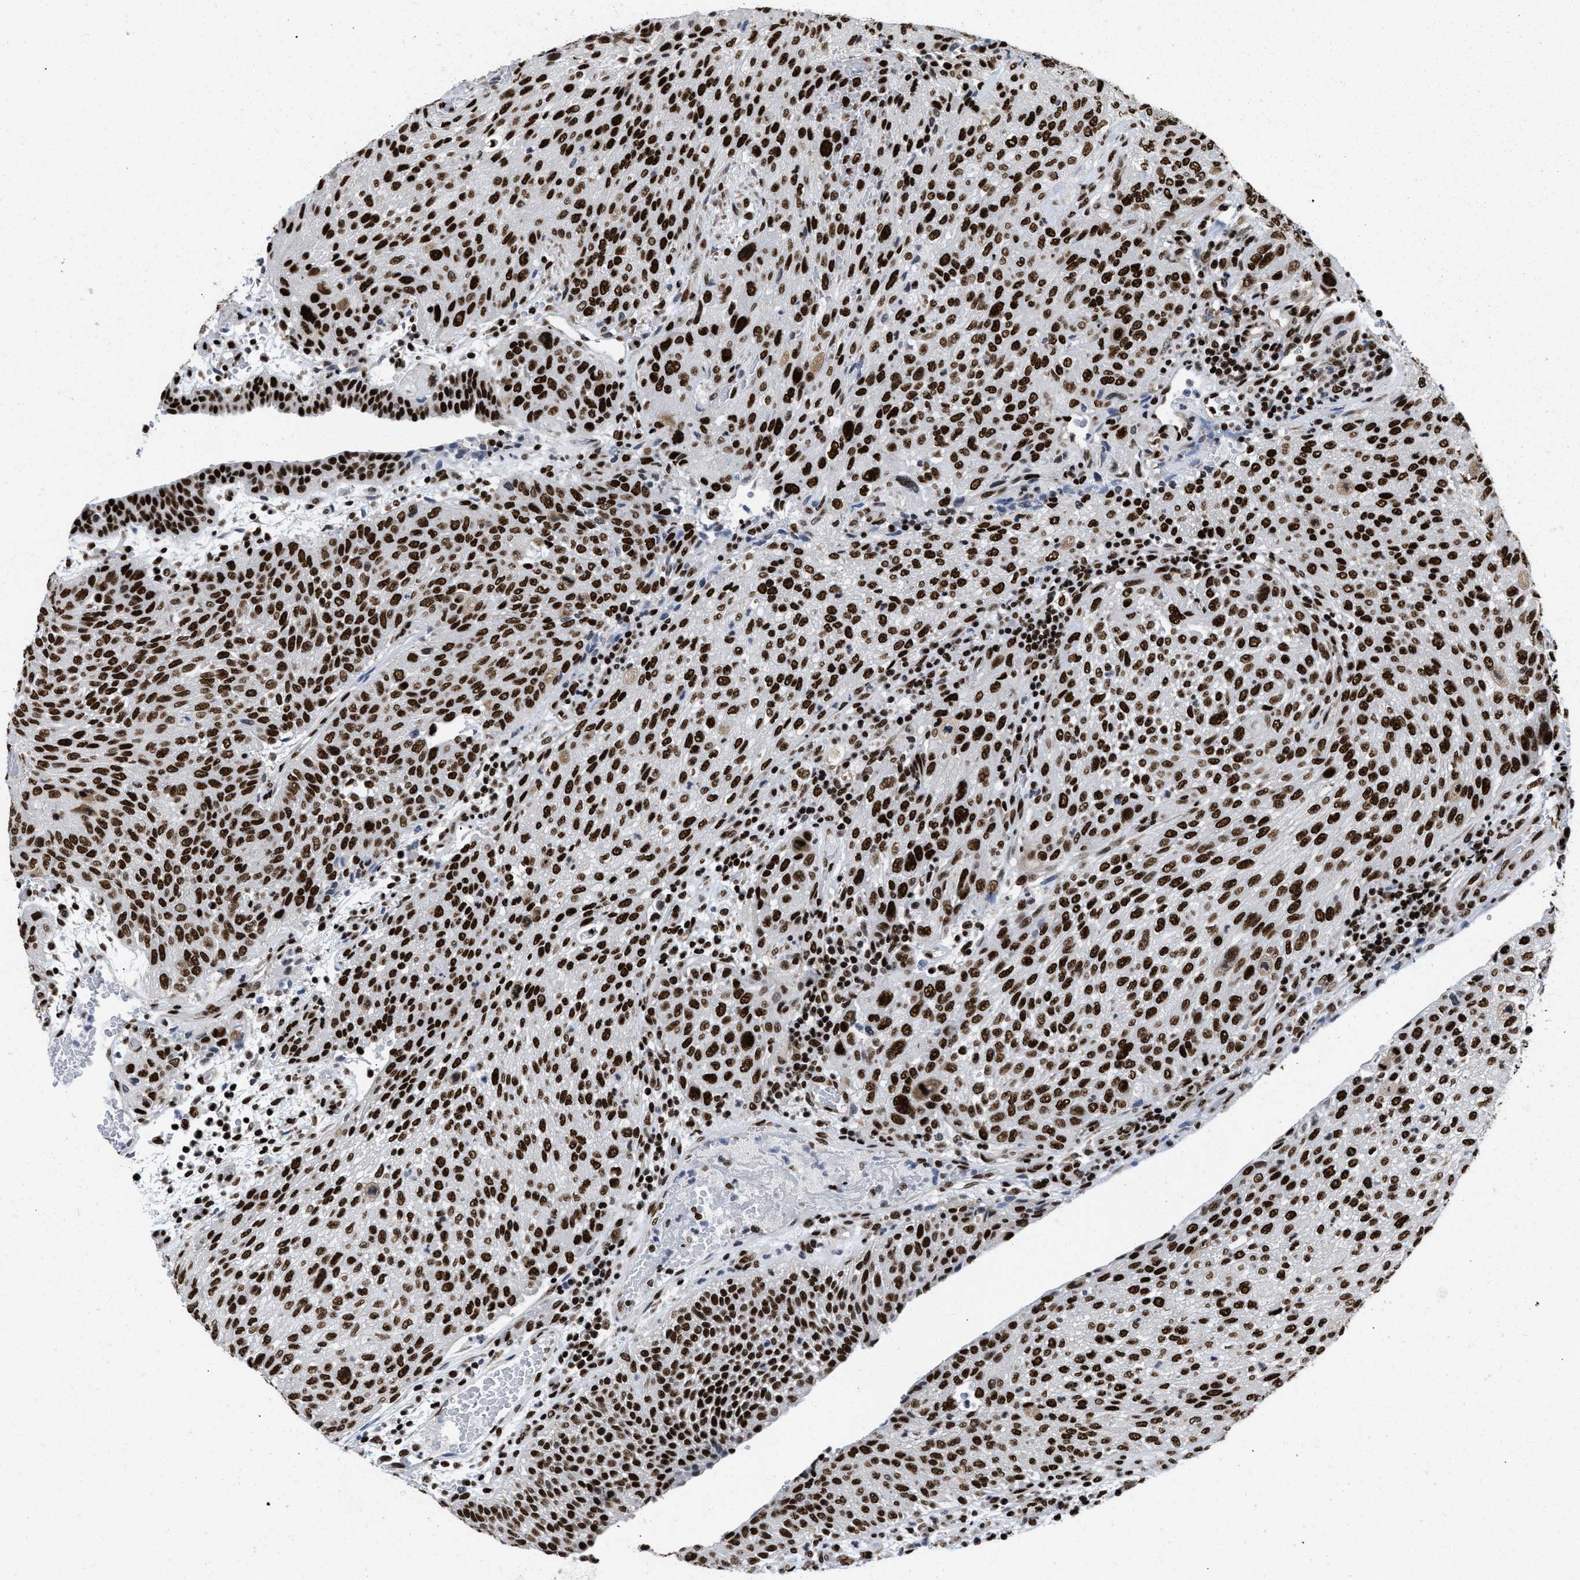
{"staining": {"intensity": "strong", "quantity": ">75%", "location": "nuclear"}, "tissue": "urothelial cancer", "cell_type": "Tumor cells", "image_type": "cancer", "snomed": [{"axis": "morphology", "description": "Urothelial carcinoma, Low grade"}, {"axis": "morphology", "description": "Urothelial carcinoma, High grade"}, {"axis": "topography", "description": "Urinary bladder"}], "caption": "The immunohistochemical stain shows strong nuclear expression in tumor cells of urothelial cancer tissue.", "gene": "CREB1", "patient": {"sex": "male", "age": 35}}